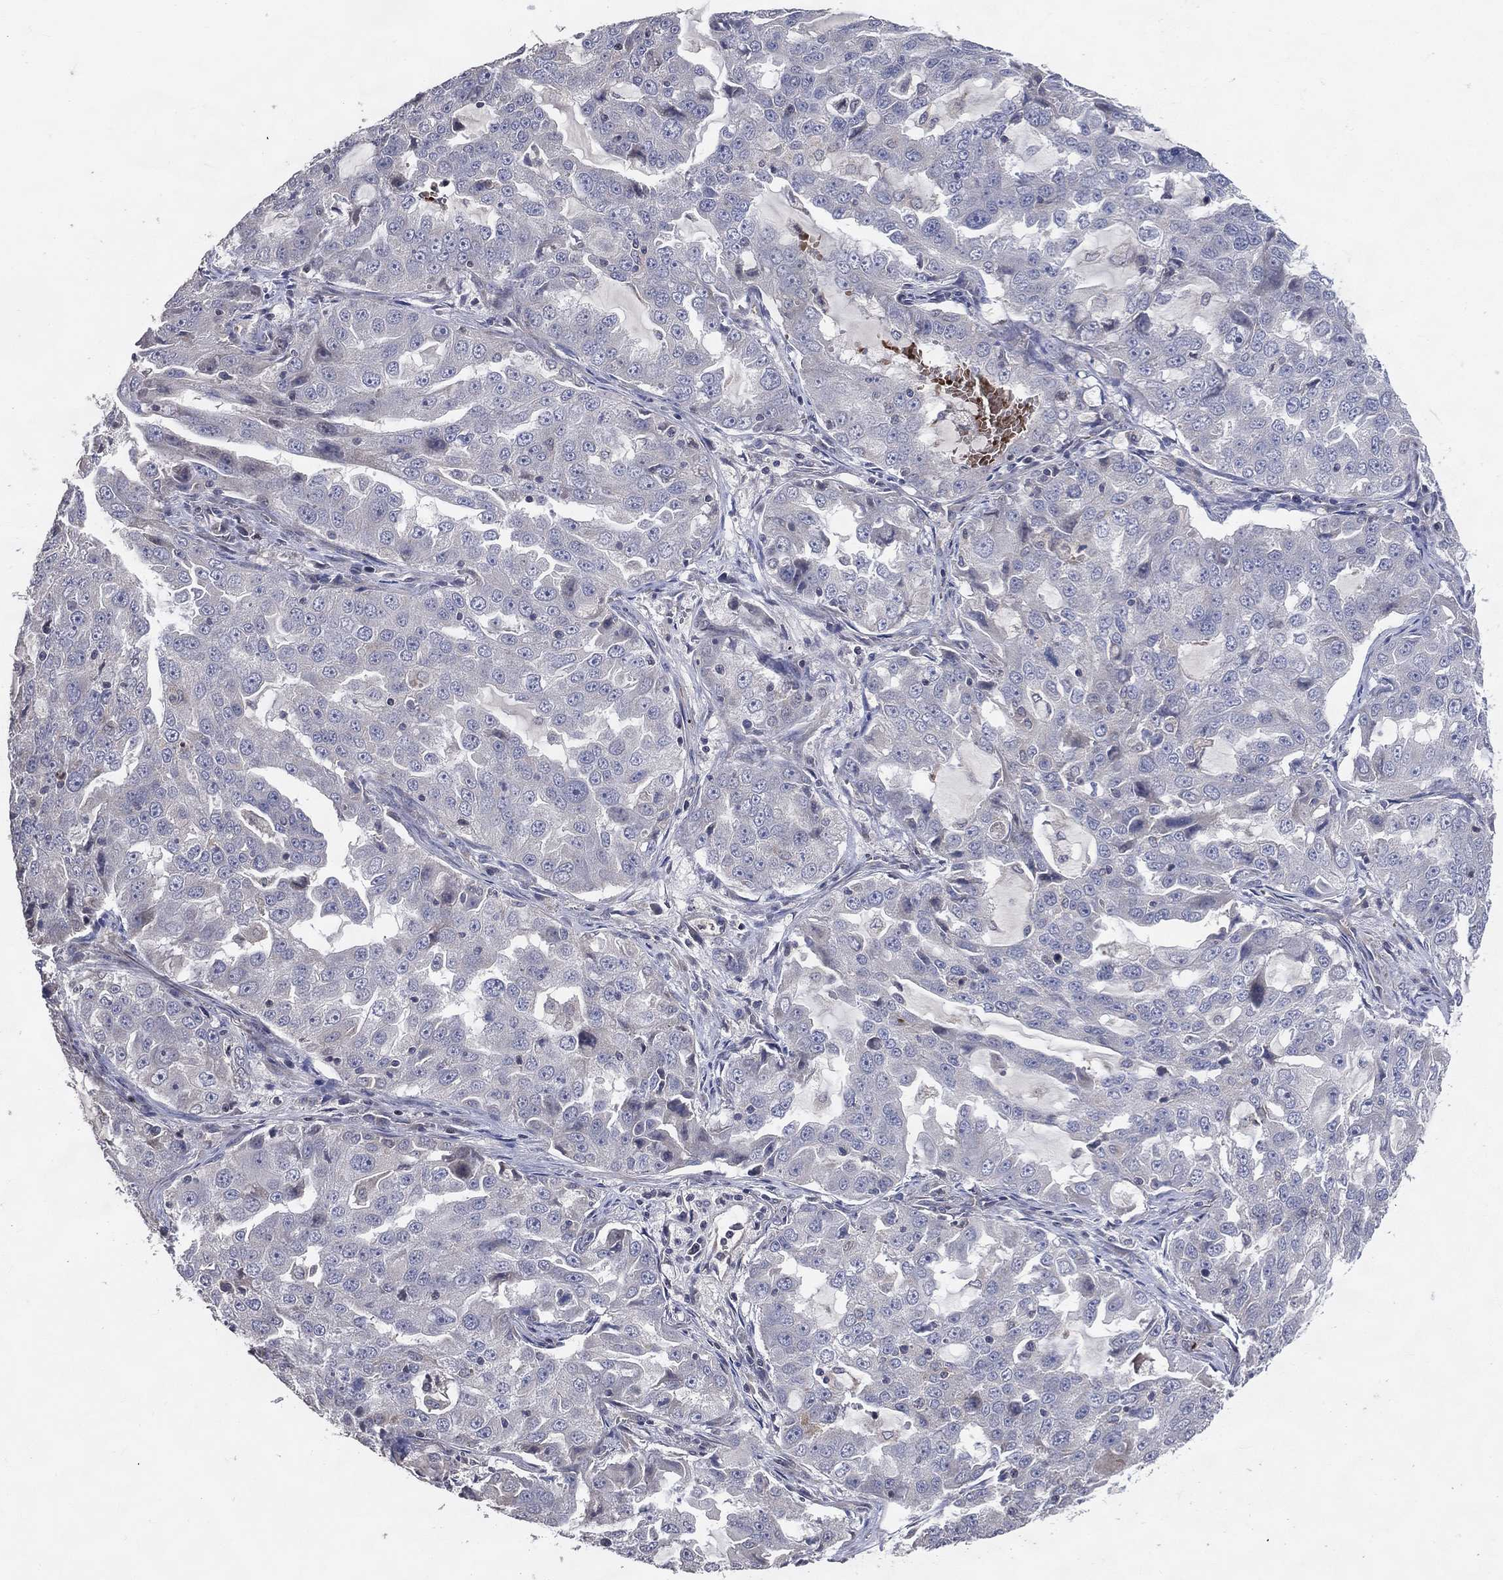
{"staining": {"intensity": "negative", "quantity": "none", "location": "none"}, "tissue": "lung cancer", "cell_type": "Tumor cells", "image_type": "cancer", "snomed": [{"axis": "morphology", "description": "Adenocarcinoma, NOS"}, {"axis": "topography", "description": "Lung"}], "caption": "Micrograph shows no significant protein positivity in tumor cells of adenocarcinoma (lung). (Brightfield microscopy of DAB (3,3'-diaminobenzidine) immunohistochemistry at high magnification).", "gene": "DNAH7", "patient": {"sex": "female", "age": 61}}